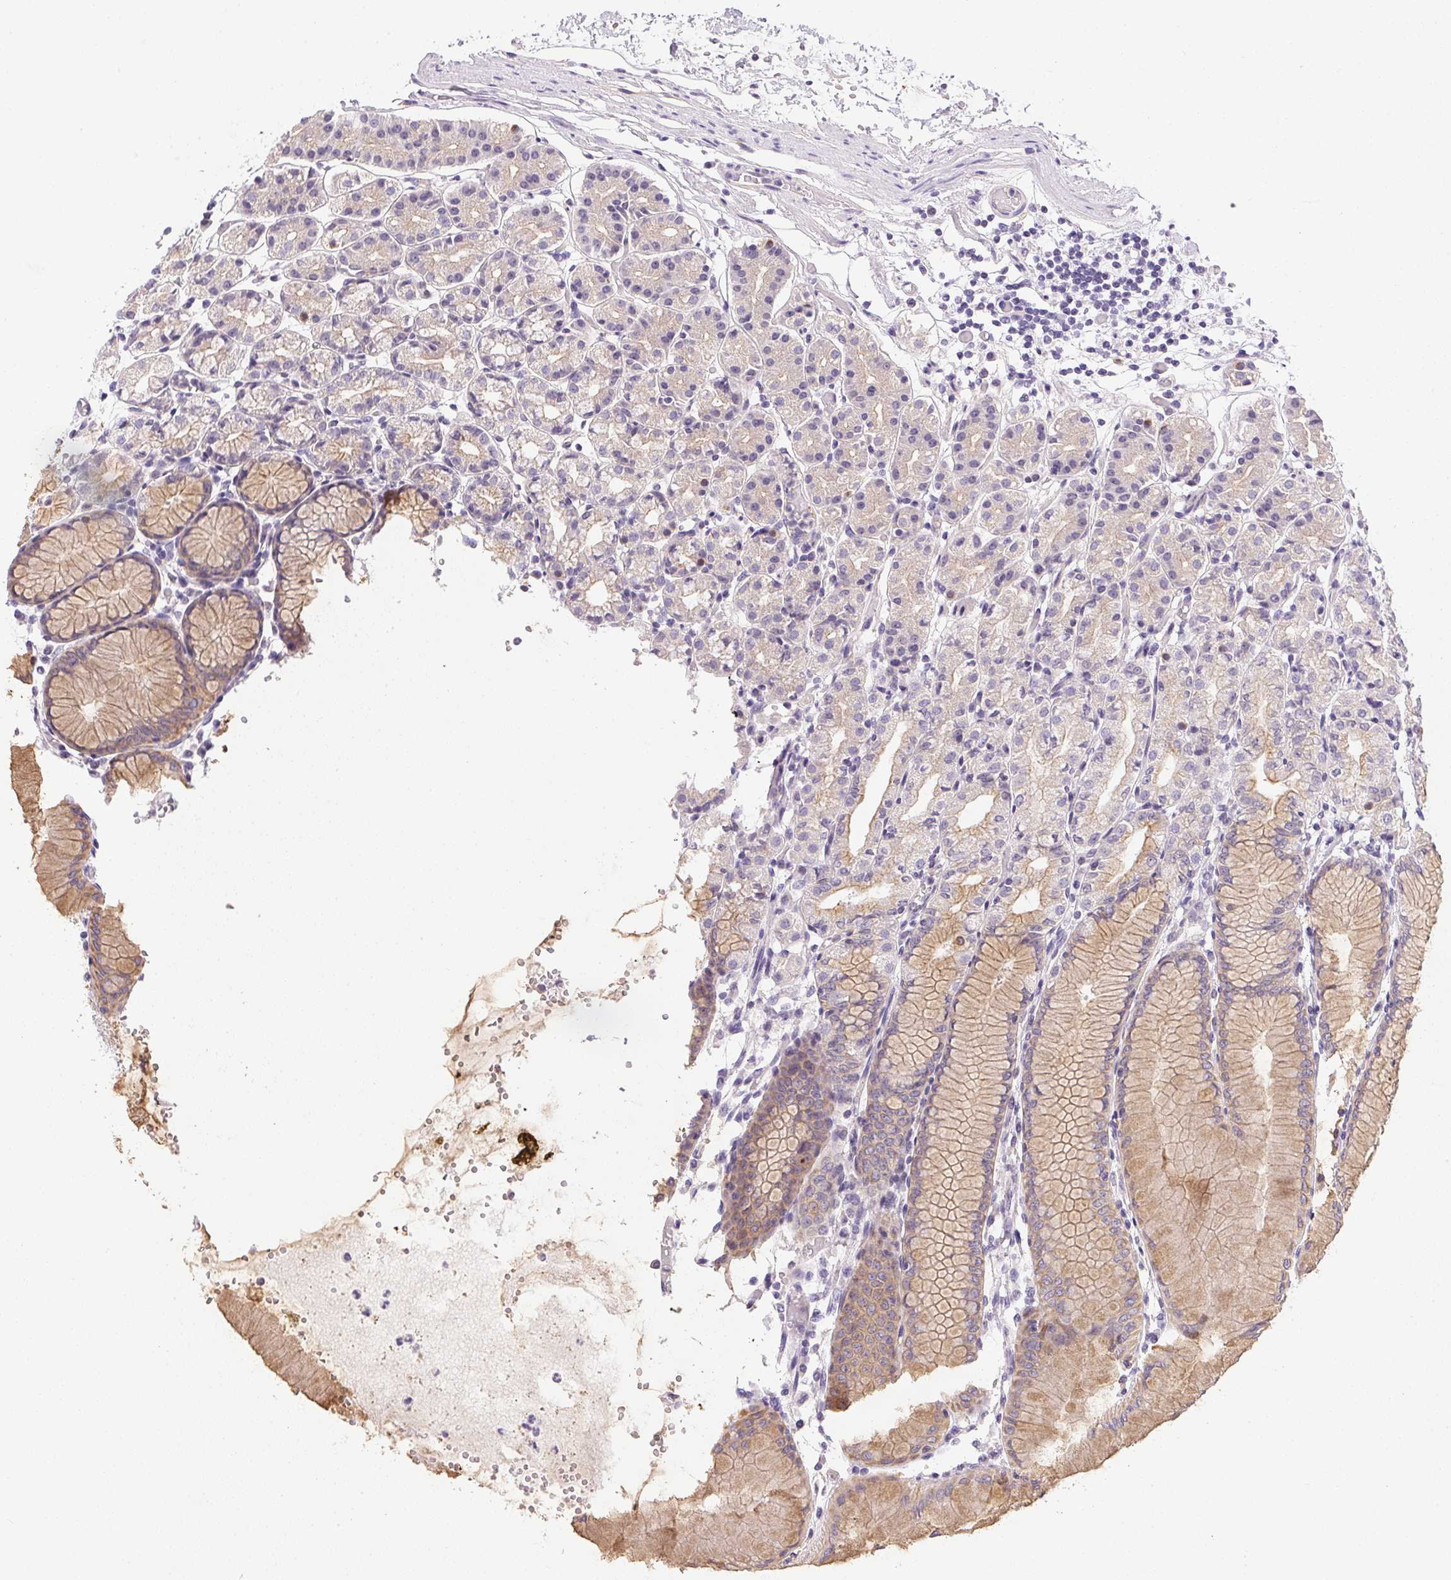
{"staining": {"intensity": "weak", "quantity": "<25%", "location": "cytoplasmic/membranous"}, "tissue": "stomach", "cell_type": "Glandular cells", "image_type": "normal", "snomed": [{"axis": "morphology", "description": "Normal tissue, NOS"}, {"axis": "topography", "description": "Stomach"}], "caption": "Immunohistochemistry photomicrograph of normal stomach: human stomach stained with DAB displays no significant protein positivity in glandular cells.", "gene": "SLC17A7", "patient": {"sex": "female", "age": 57}}